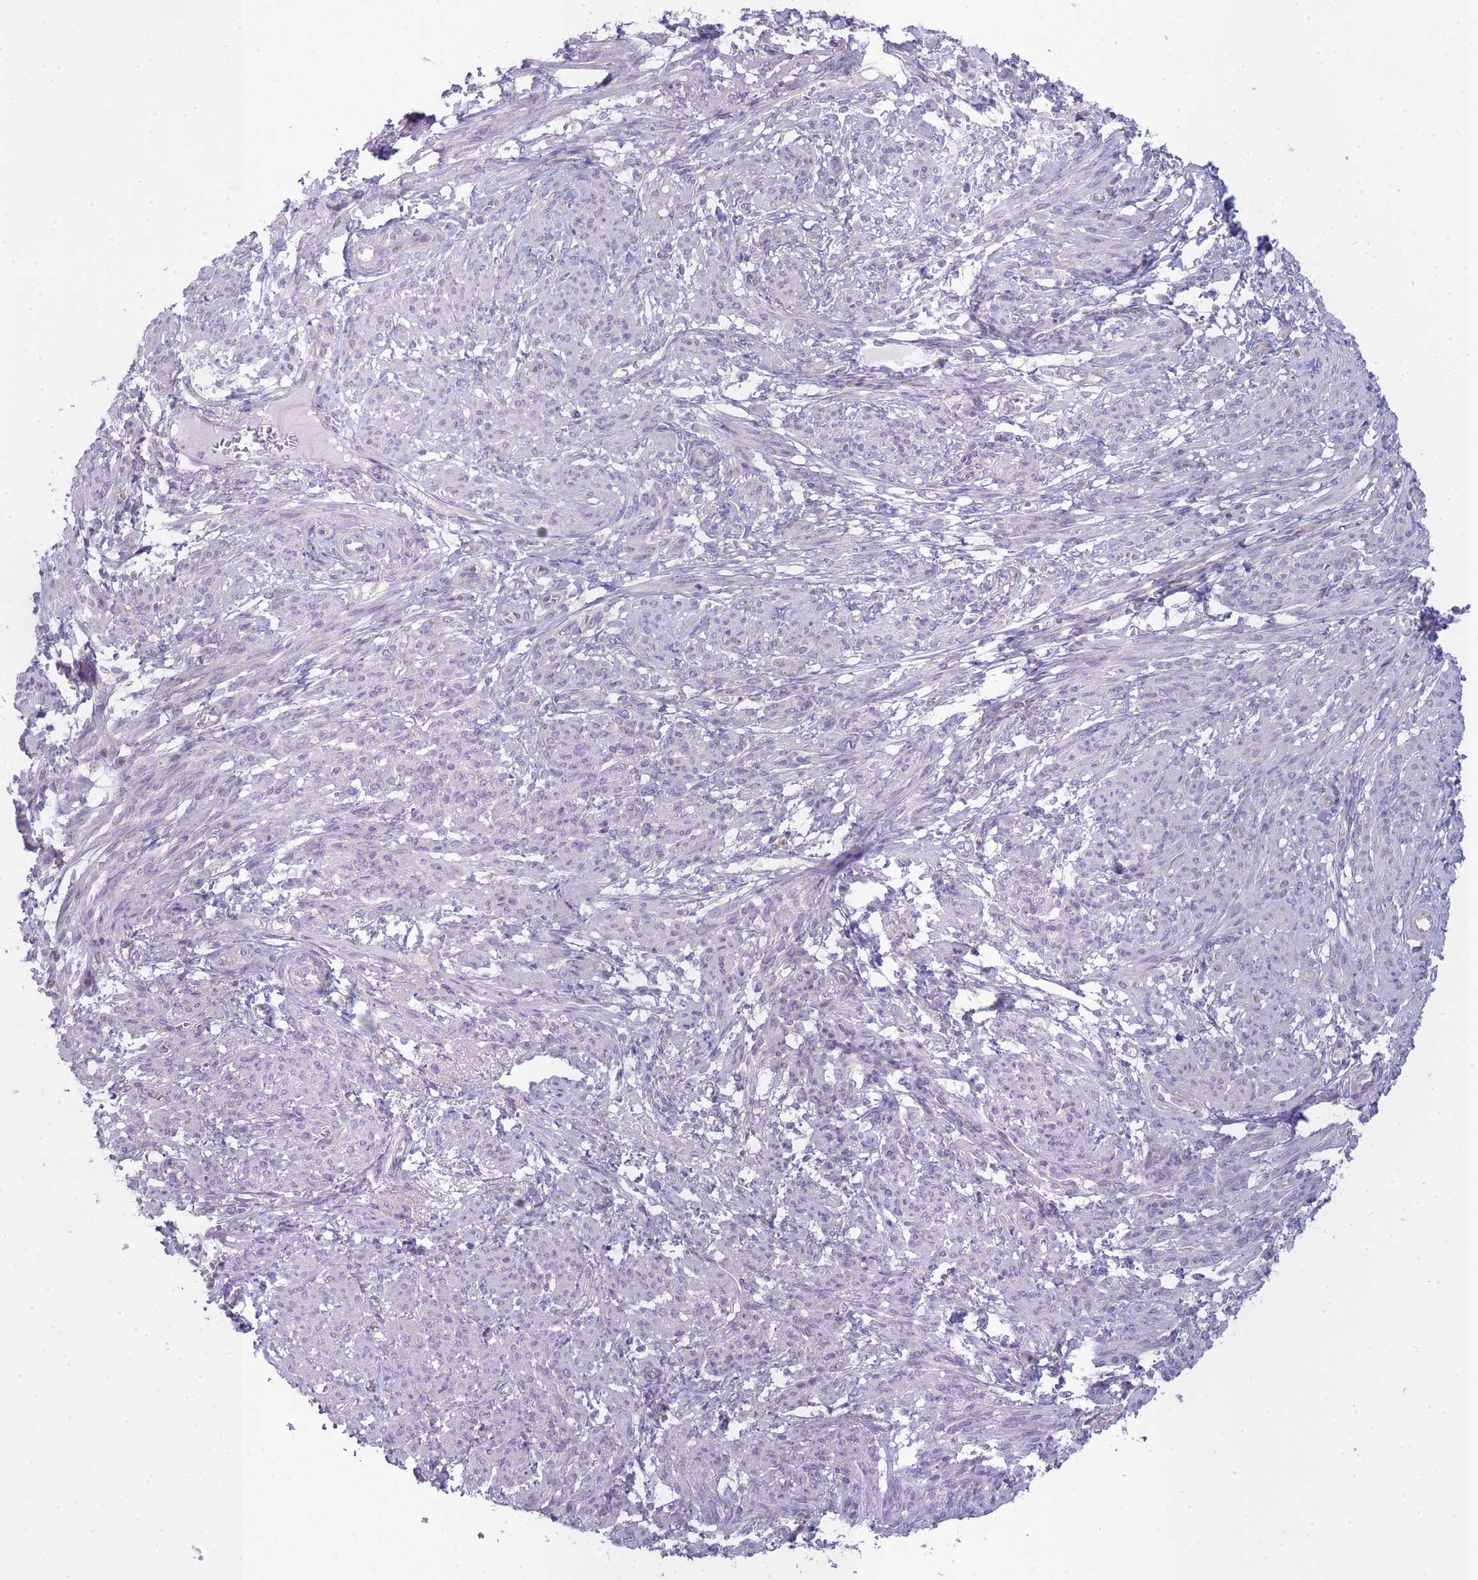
{"staining": {"intensity": "negative", "quantity": "none", "location": "none"}, "tissue": "smooth muscle", "cell_type": "Smooth muscle cells", "image_type": "normal", "snomed": [{"axis": "morphology", "description": "Normal tissue, NOS"}, {"axis": "topography", "description": "Smooth muscle"}], "caption": "This is an IHC image of benign smooth muscle. There is no expression in smooth muscle cells.", "gene": "OR5L1", "patient": {"sex": "female", "age": 39}}